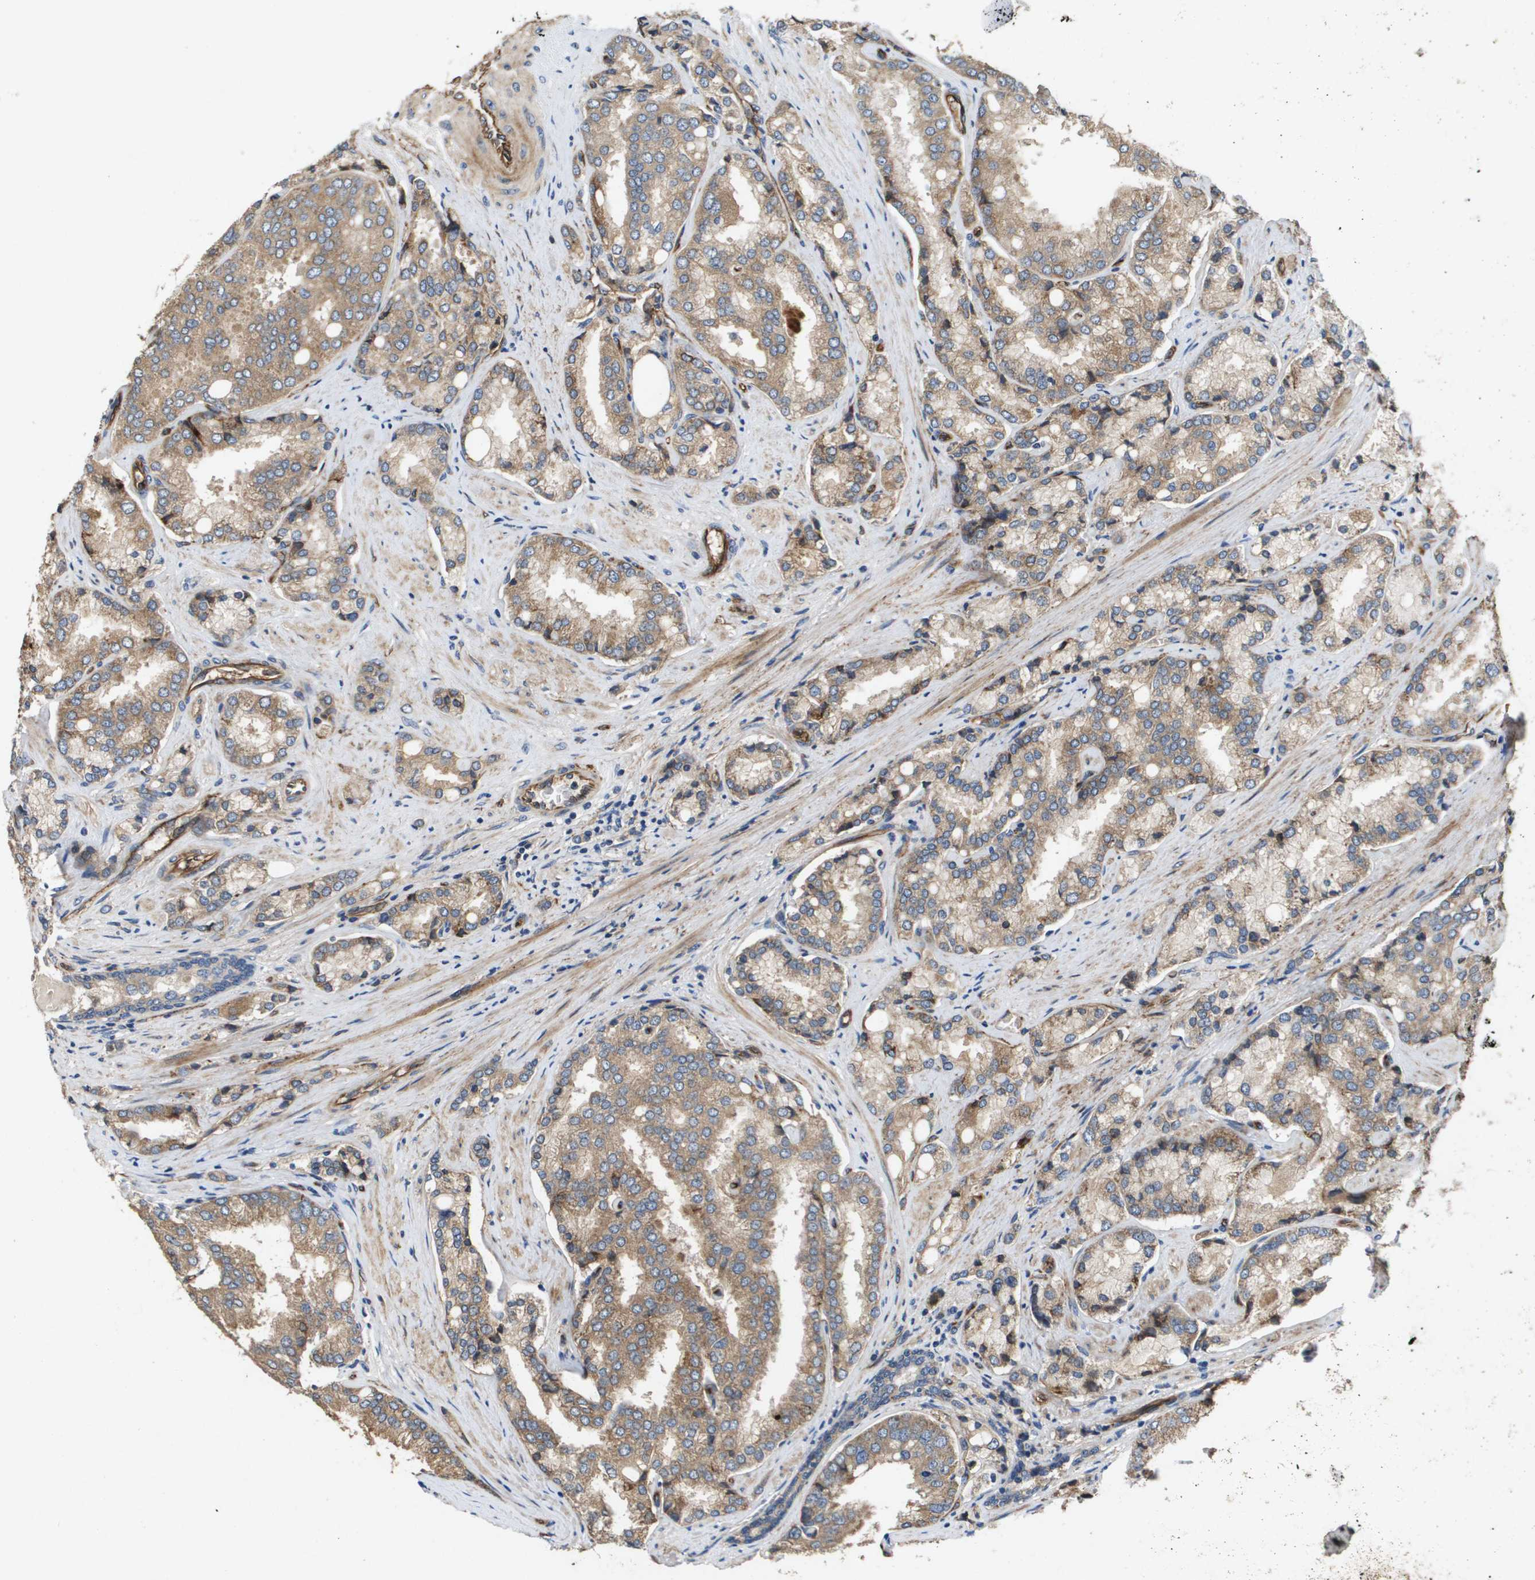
{"staining": {"intensity": "moderate", "quantity": "25%-75%", "location": "cytoplasmic/membranous"}, "tissue": "prostate cancer", "cell_type": "Tumor cells", "image_type": "cancer", "snomed": [{"axis": "morphology", "description": "Adenocarcinoma, High grade"}, {"axis": "topography", "description": "Prostate"}], "caption": "This photomicrograph displays prostate high-grade adenocarcinoma stained with IHC to label a protein in brown. The cytoplasmic/membranous of tumor cells show moderate positivity for the protein. Nuclei are counter-stained blue.", "gene": "ENTPD2", "patient": {"sex": "male", "age": 50}}